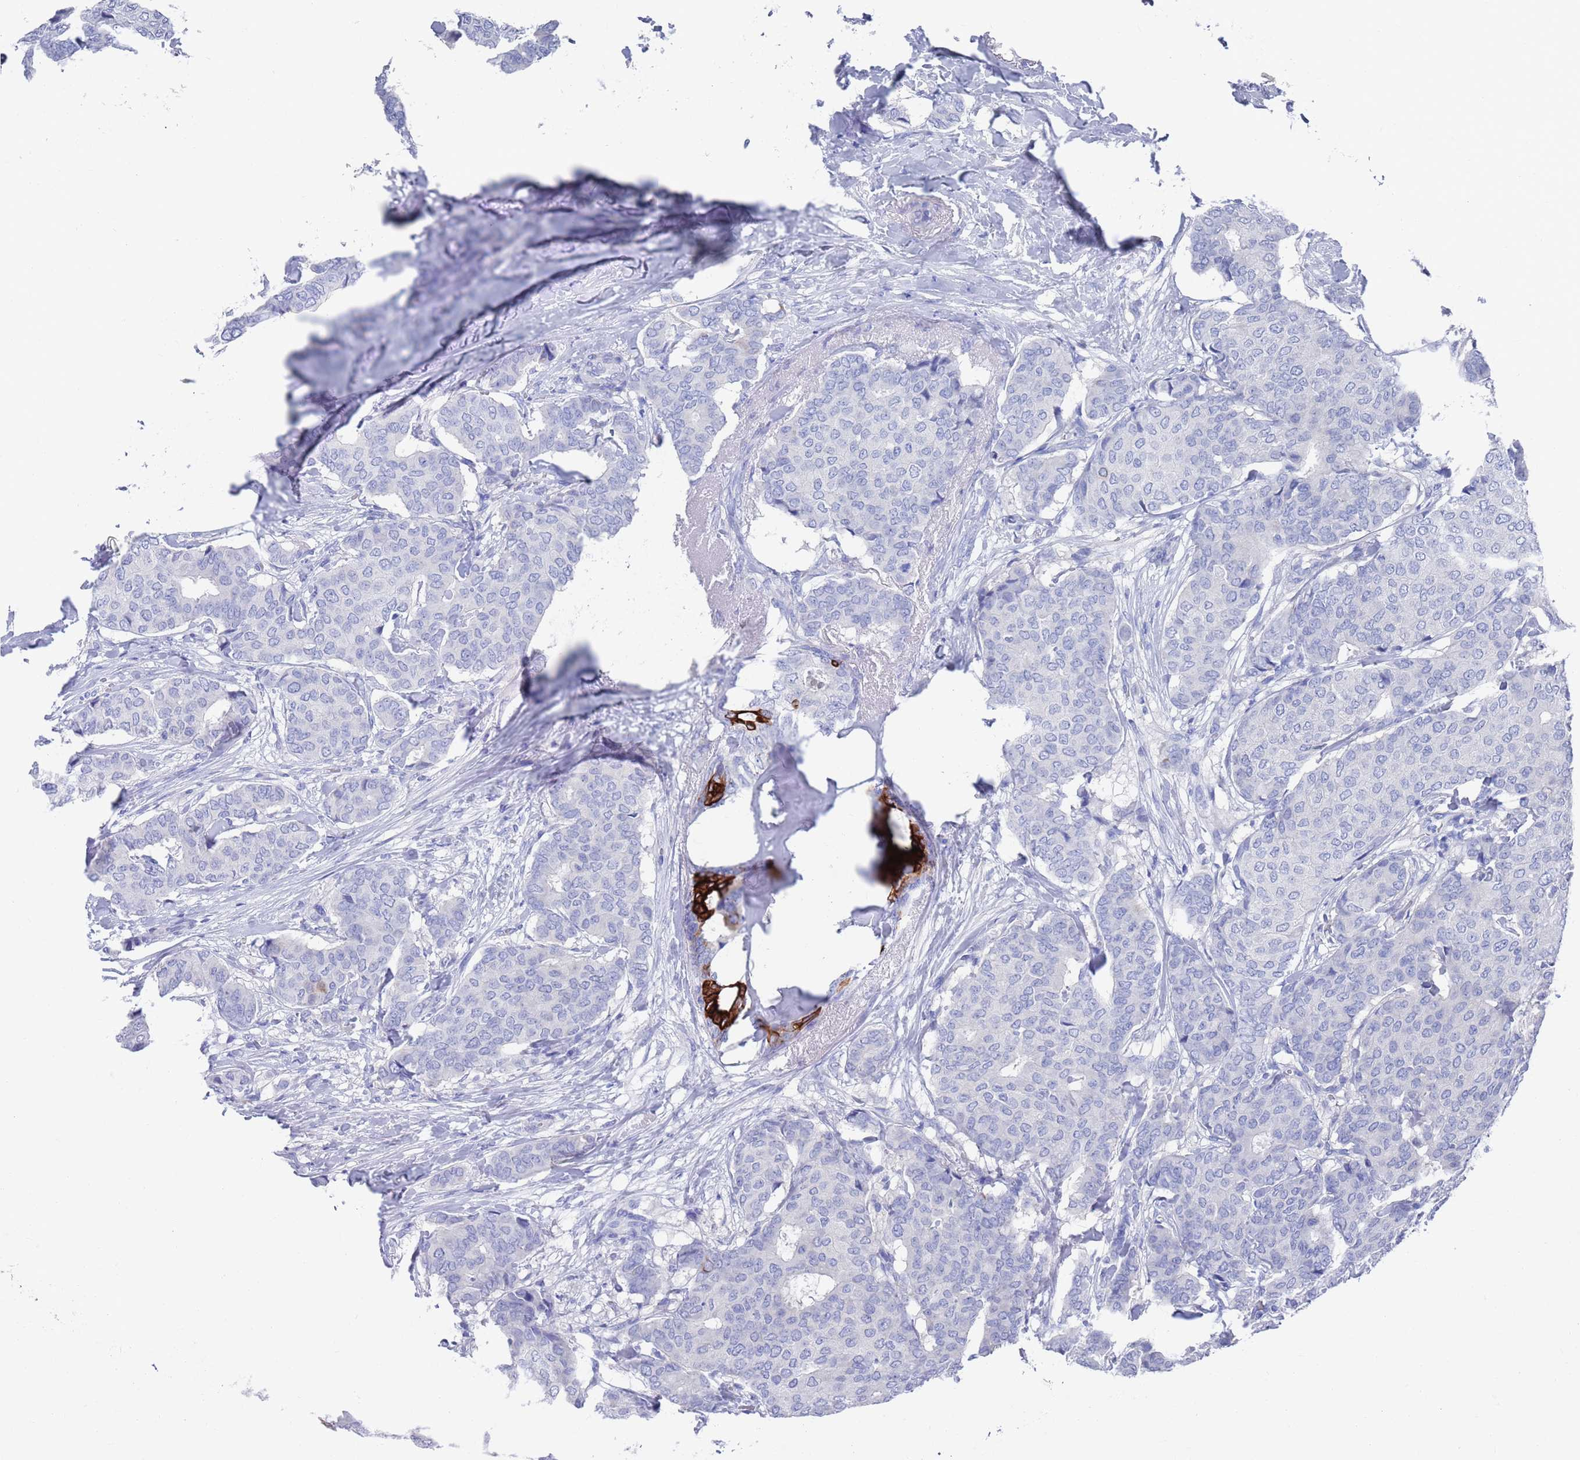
{"staining": {"intensity": "negative", "quantity": "none", "location": "none"}, "tissue": "breast cancer", "cell_type": "Tumor cells", "image_type": "cancer", "snomed": [{"axis": "morphology", "description": "Duct carcinoma"}, {"axis": "topography", "description": "Breast"}], "caption": "DAB (3,3'-diaminobenzidine) immunohistochemical staining of human breast cancer (infiltrating ductal carcinoma) displays no significant positivity in tumor cells.", "gene": "MTMR2", "patient": {"sex": "female", "age": 75}}